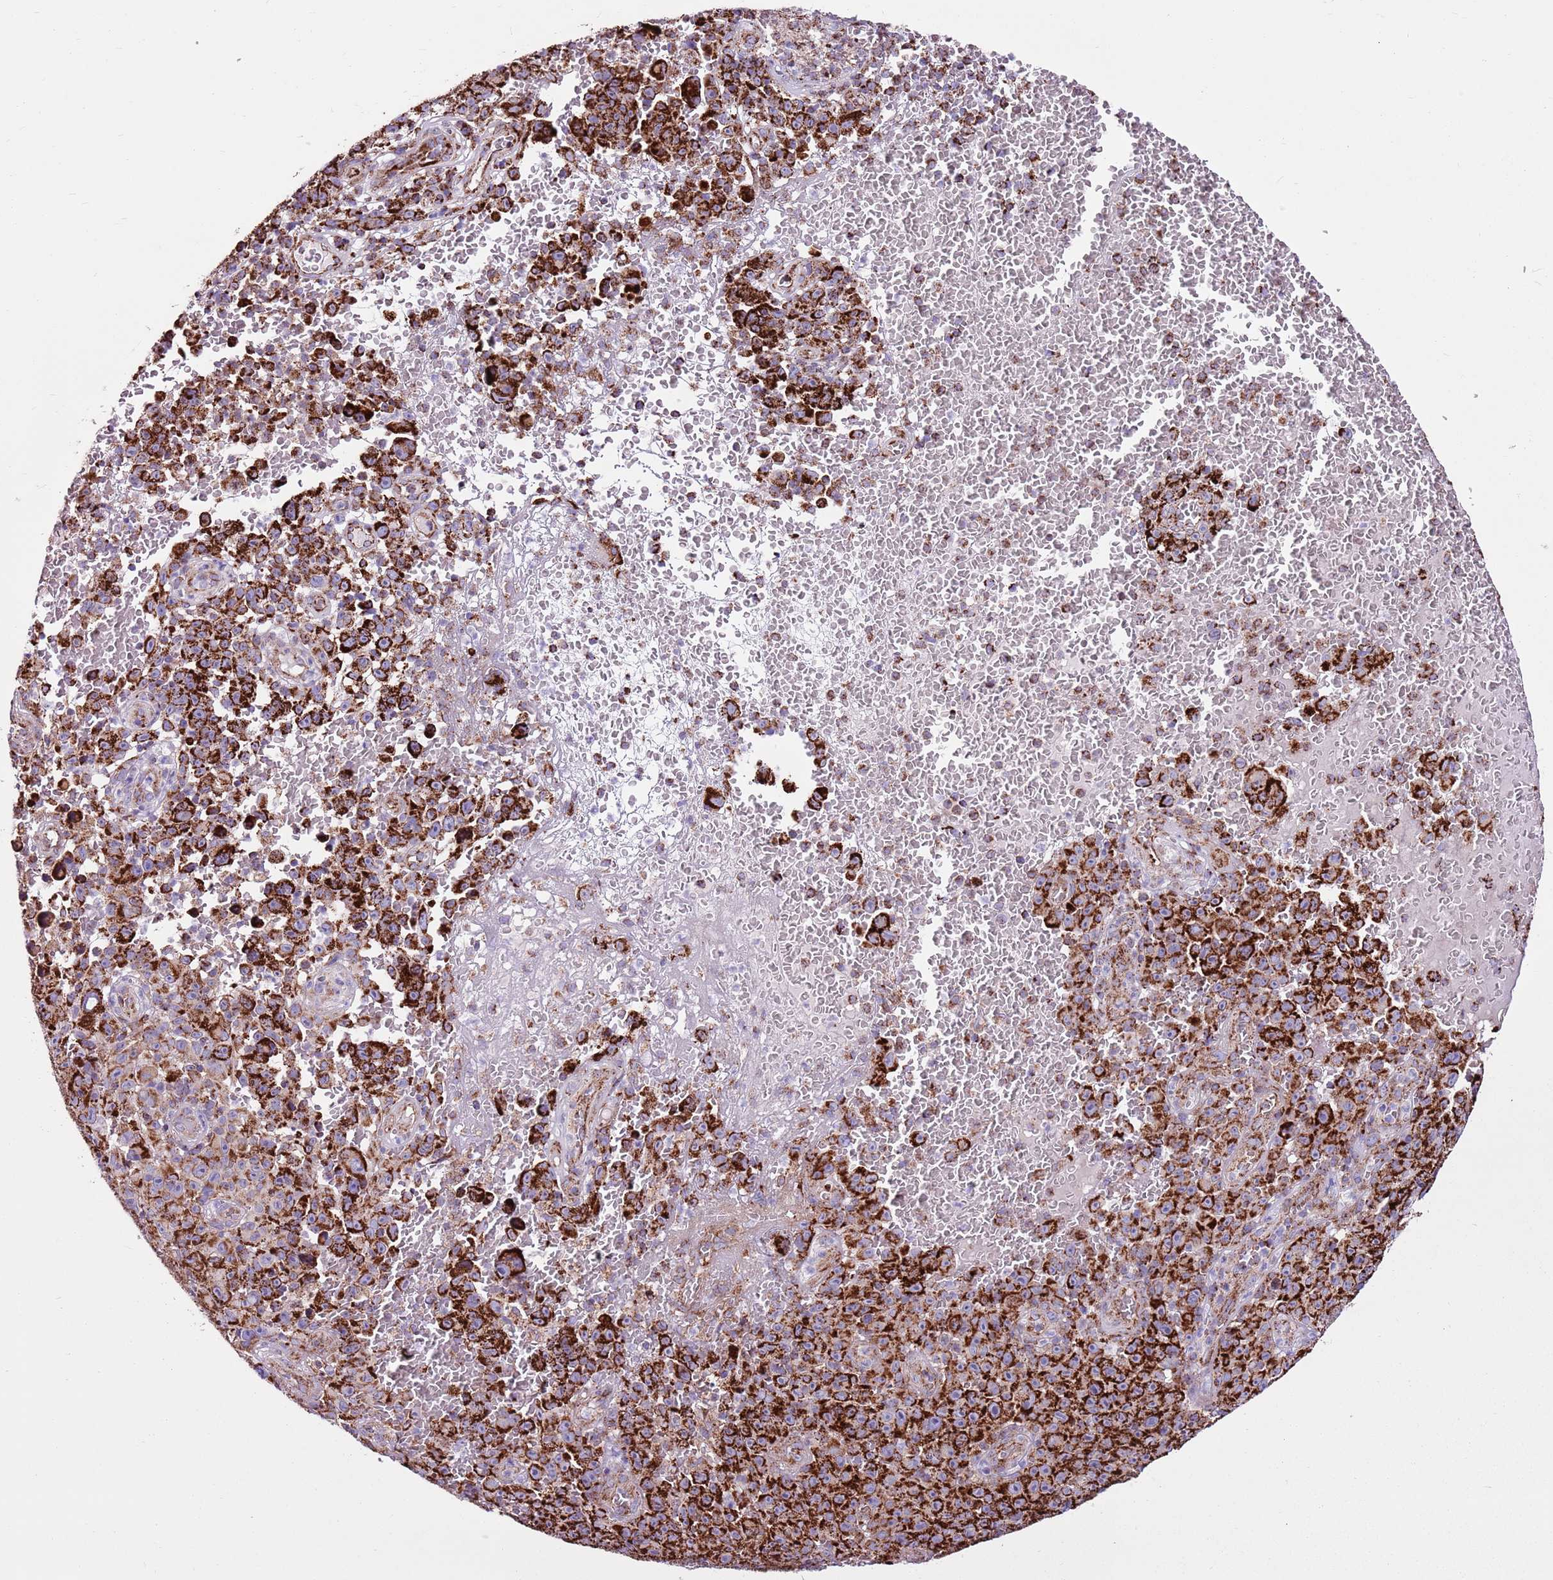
{"staining": {"intensity": "strong", "quantity": ">75%", "location": "cytoplasmic/membranous"}, "tissue": "melanoma", "cell_type": "Tumor cells", "image_type": "cancer", "snomed": [{"axis": "morphology", "description": "Malignant melanoma, NOS"}, {"axis": "topography", "description": "Skin"}], "caption": "This image exhibits immunohistochemistry staining of human malignant melanoma, with high strong cytoplasmic/membranous positivity in about >75% of tumor cells.", "gene": "HECTD4", "patient": {"sex": "female", "age": 82}}